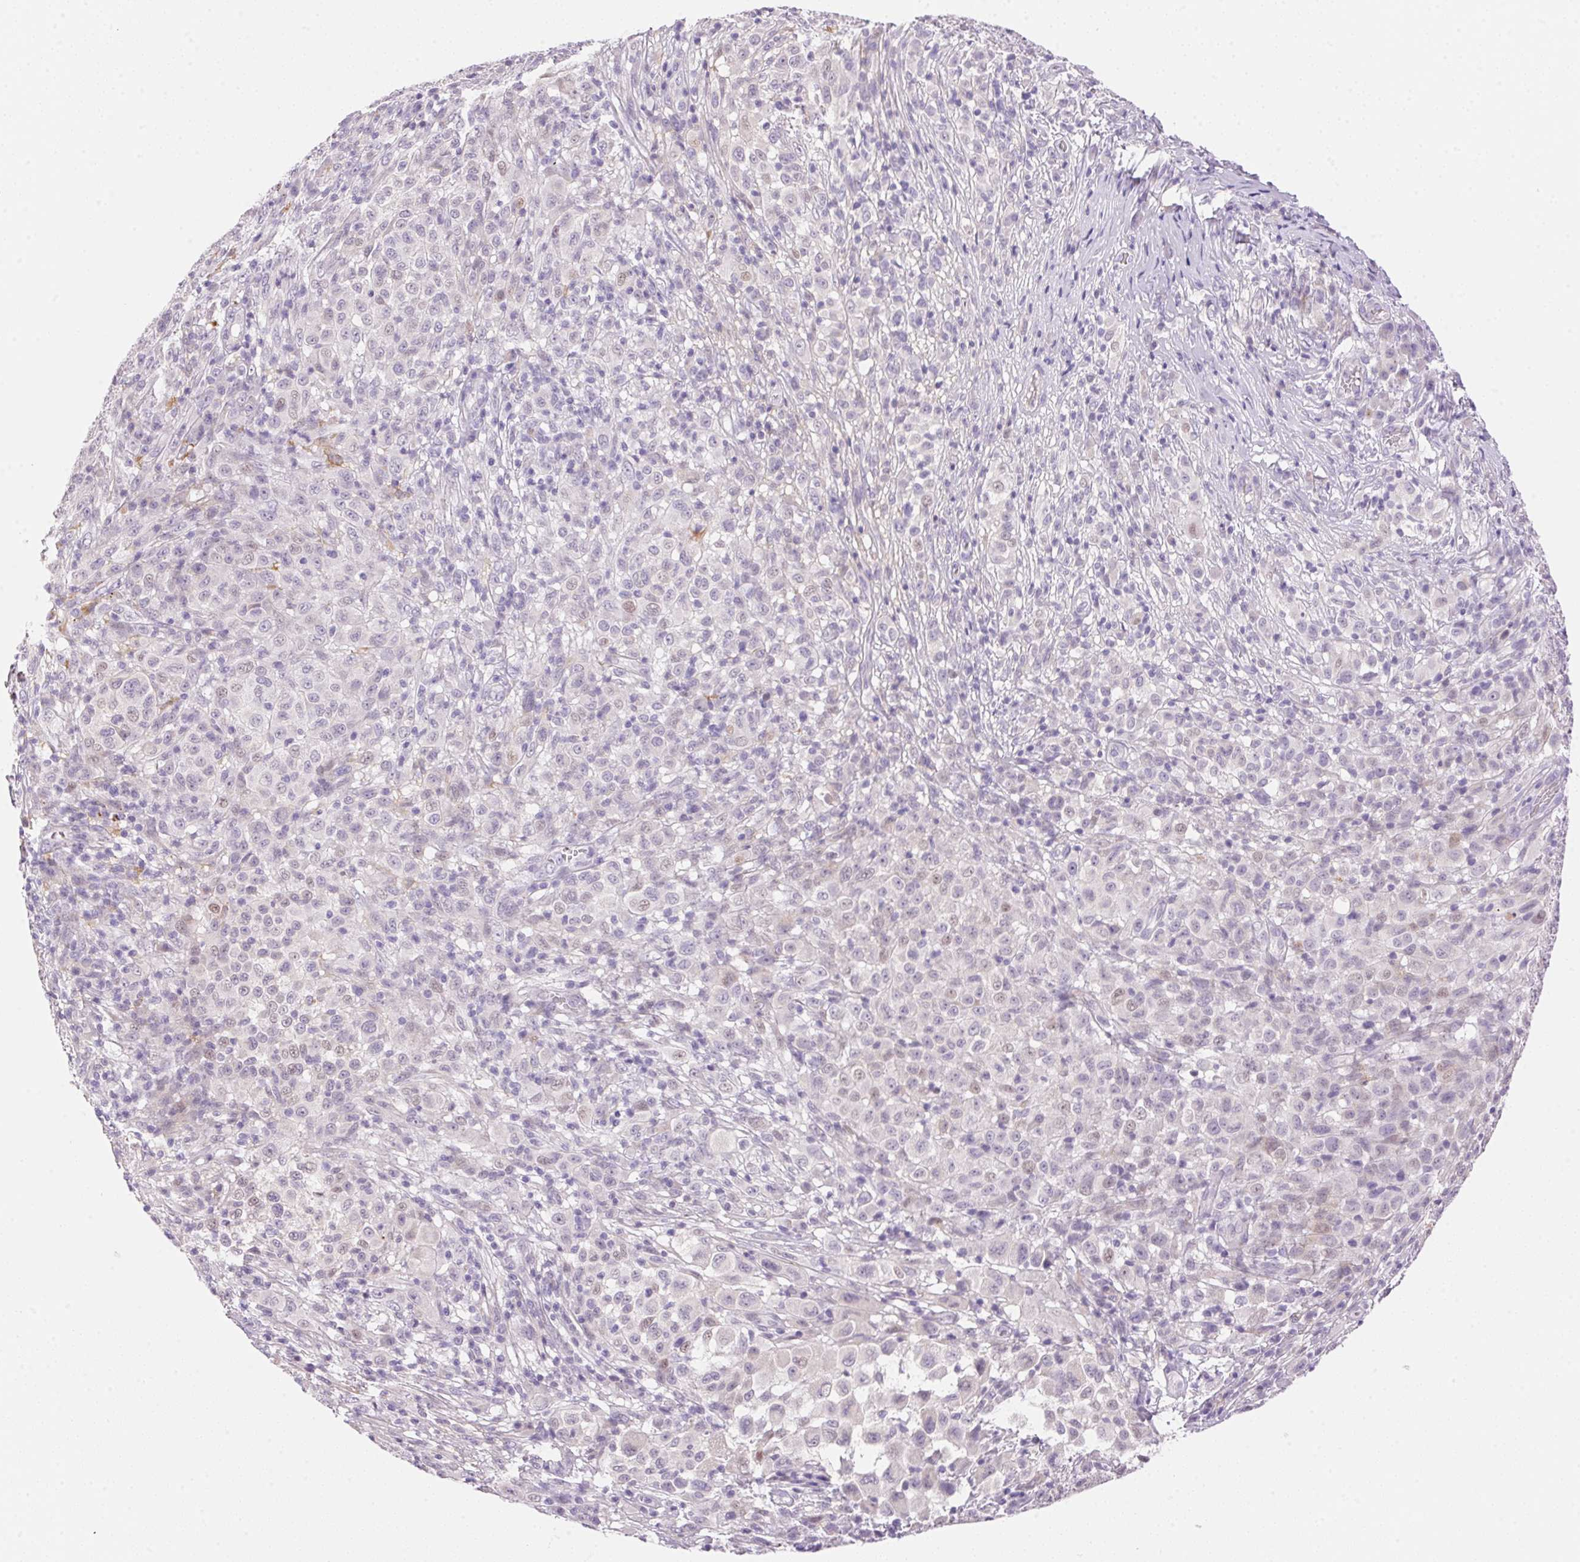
{"staining": {"intensity": "negative", "quantity": "none", "location": "none"}, "tissue": "melanoma", "cell_type": "Tumor cells", "image_type": "cancer", "snomed": [{"axis": "morphology", "description": "Malignant melanoma, NOS"}, {"axis": "topography", "description": "Skin"}], "caption": "Immunohistochemical staining of human malignant melanoma exhibits no significant positivity in tumor cells.", "gene": "TEKT1", "patient": {"sex": "male", "age": 73}}